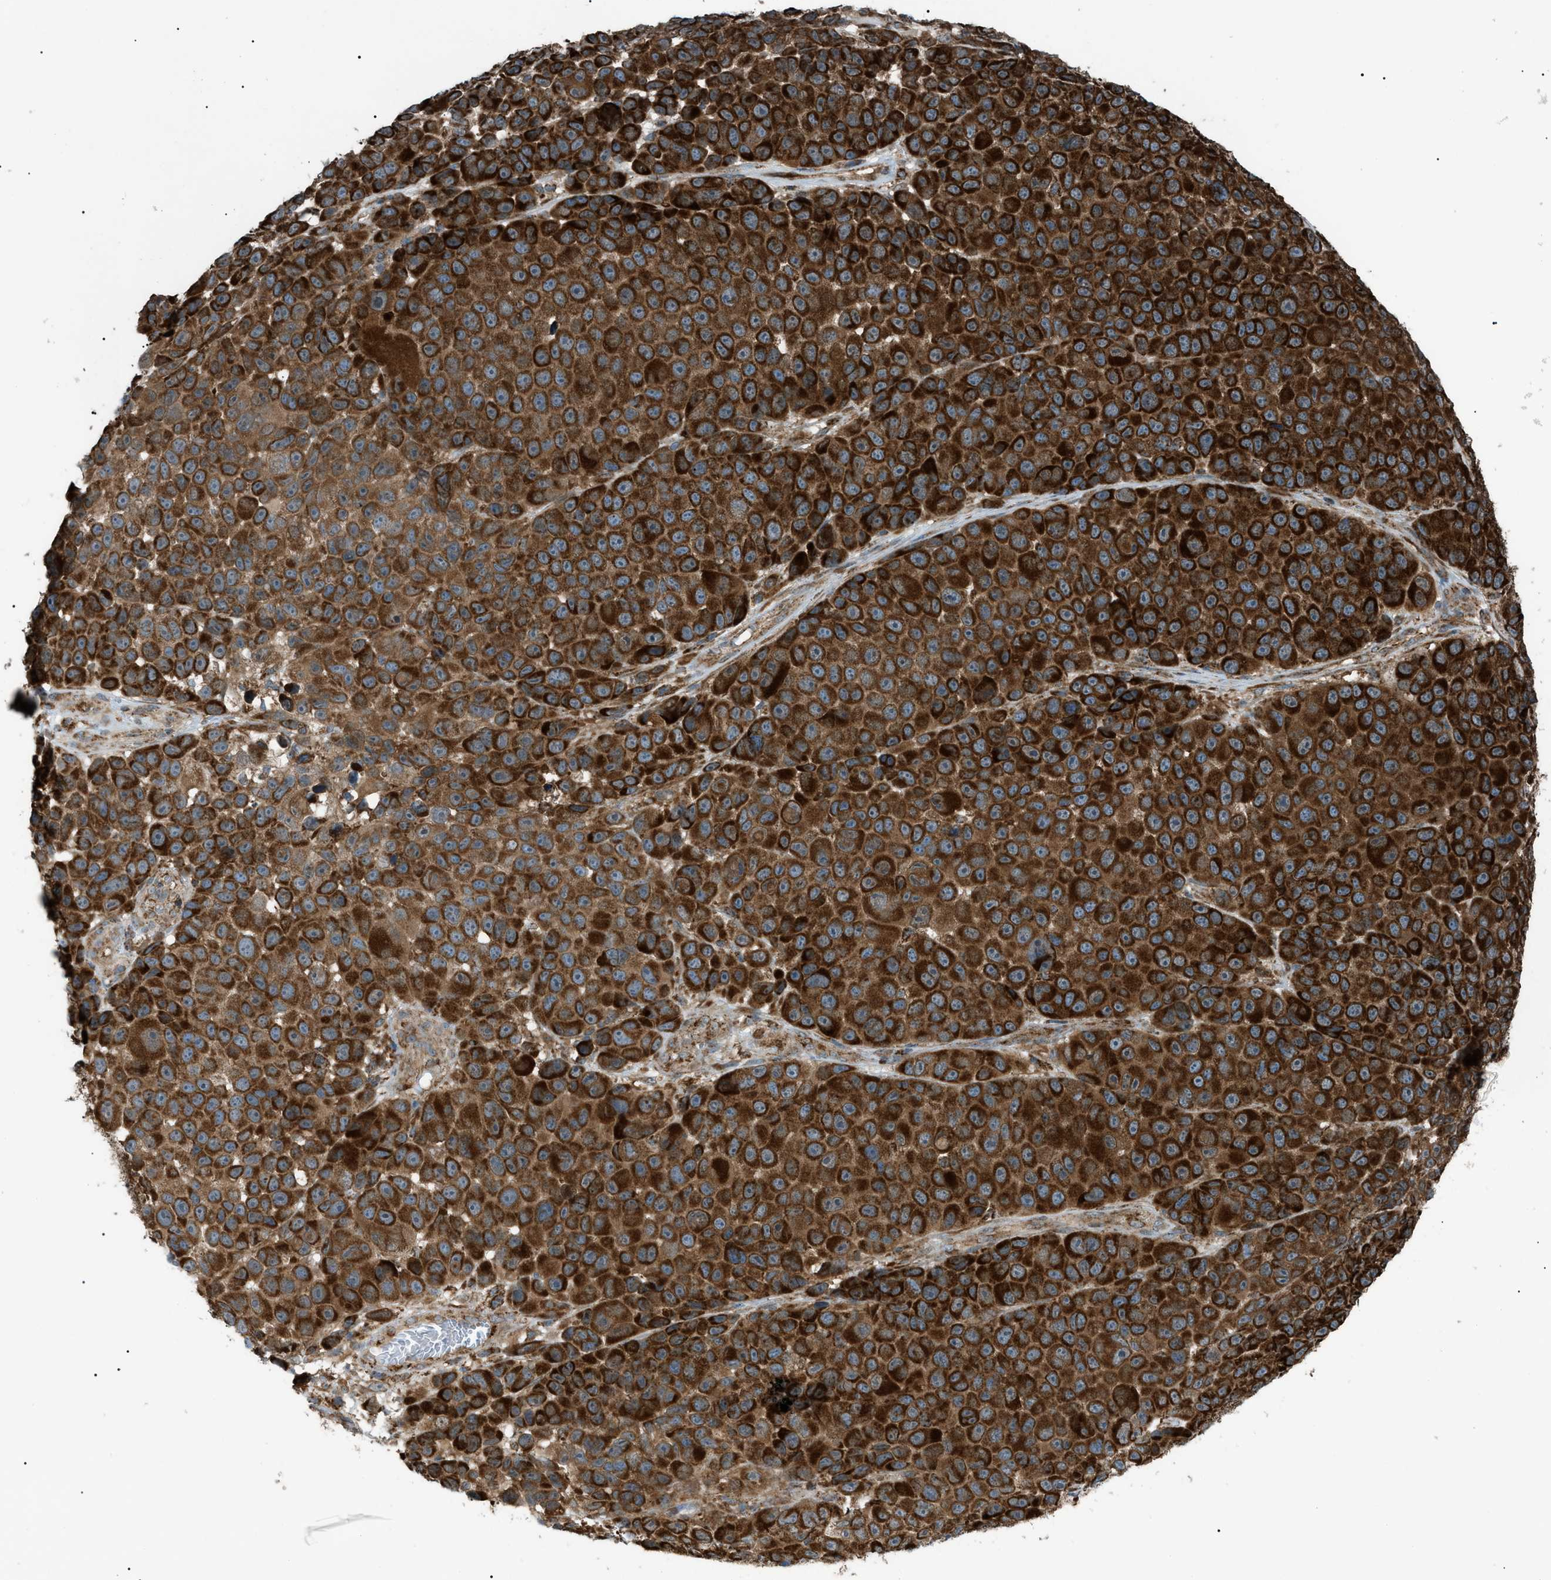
{"staining": {"intensity": "strong", "quantity": ">75%", "location": "cytoplasmic/membranous"}, "tissue": "melanoma", "cell_type": "Tumor cells", "image_type": "cancer", "snomed": [{"axis": "morphology", "description": "Malignant melanoma, NOS"}, {"axis": "topography", "description": "Skin"}], "caption": "DAB (3,3'-diaminobenzidine) immunohistochemical staining of malignant melanoma exhibits strong cytoplasmic/membranous protein expression in approximately >75% of tumor cells.", "gene": "C1GALT1C1", "patient": {"sex": "male", "age": 53}}